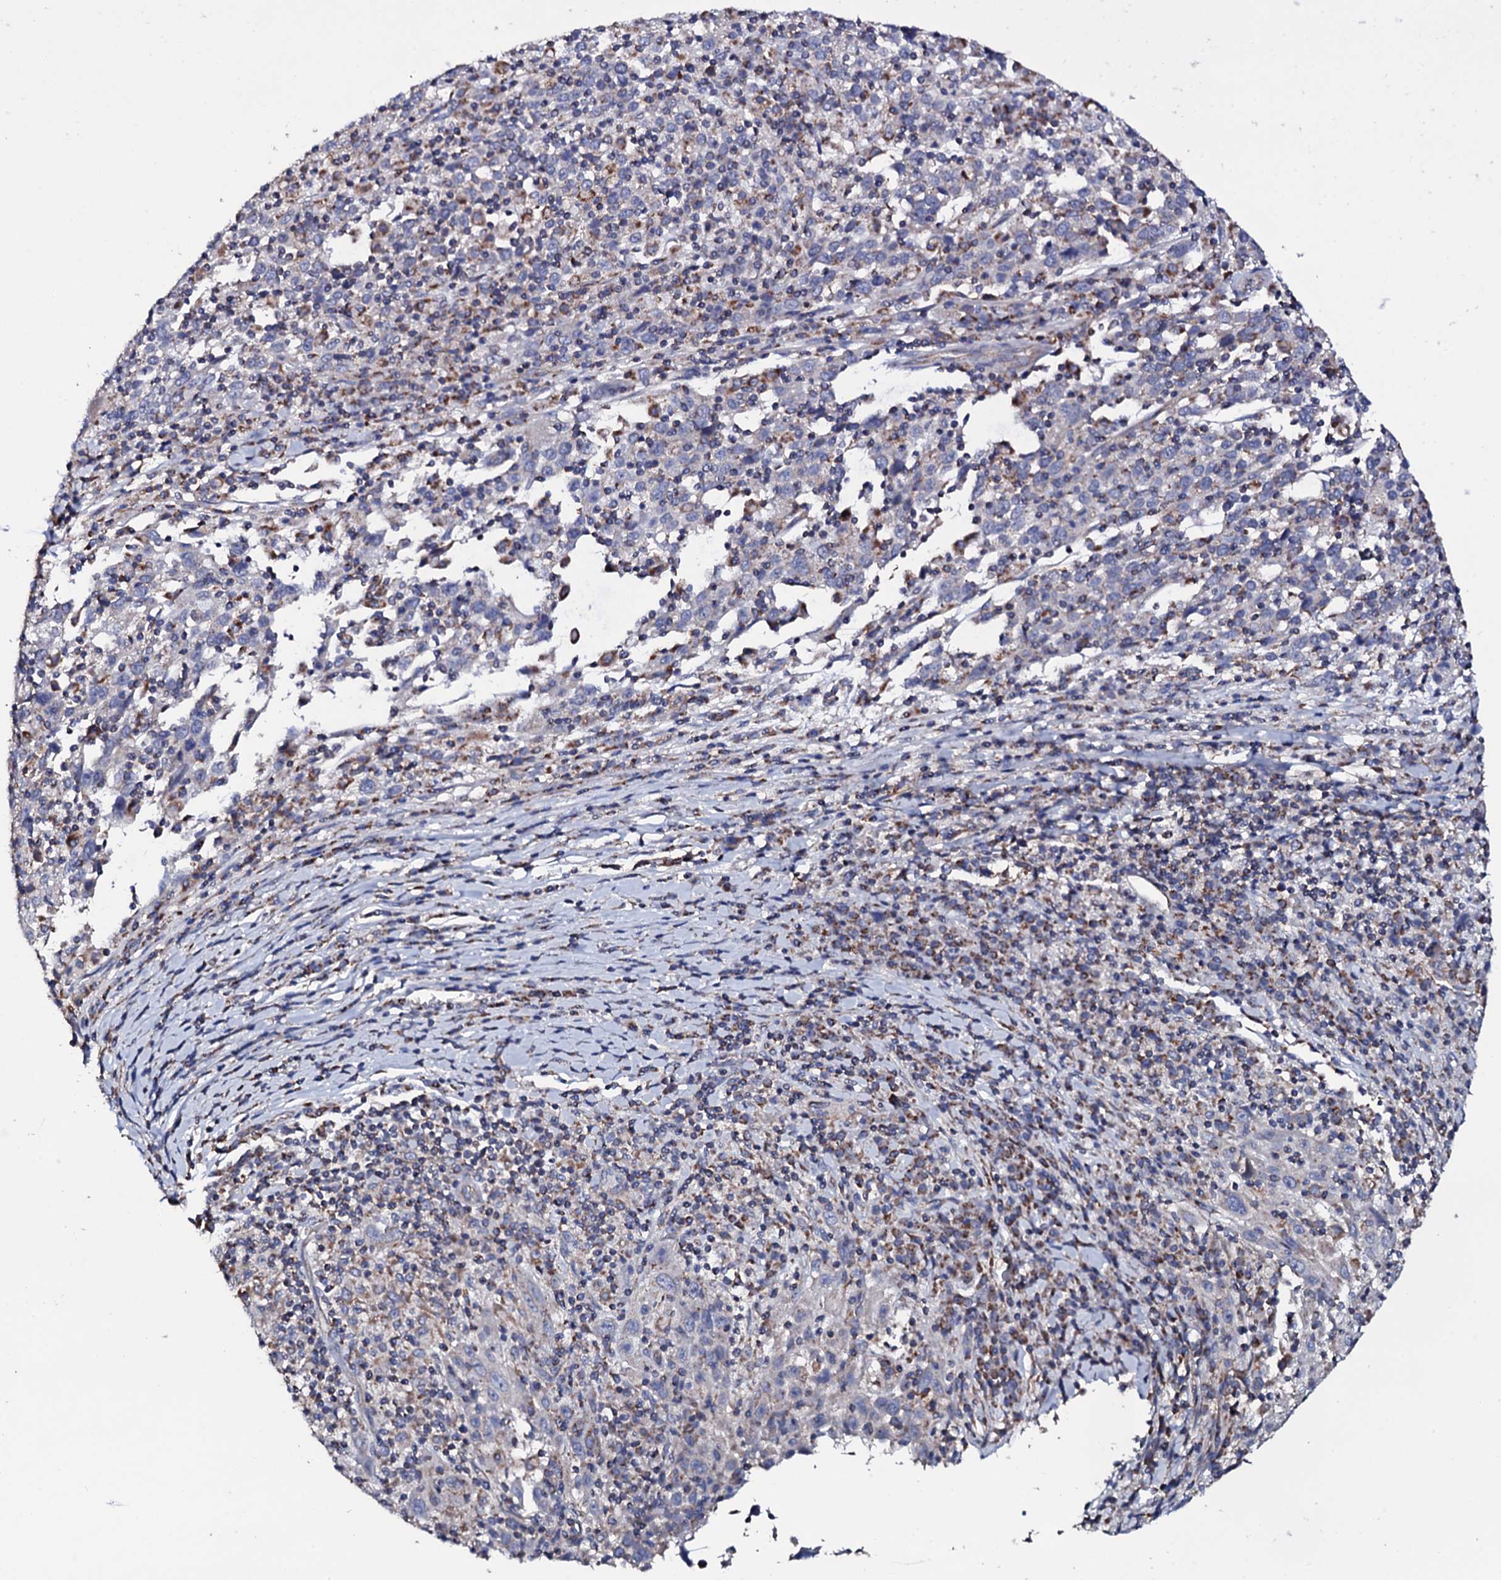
{"staining": {"intensity": "negative", "quantity": "none", "location": "none"}, "tissue": "cervical cancer", "cell_type": "Tumor cells", "image_type": "cancer", "snomed": [{"axis": "morphology", "description": "Squamous cell carcinoma, NOS"}, {"axis": "topography", "description": "Cervix"}], "caption": "The histopathology image reveals no significant staining in tumor cells of cervical cancer (squamous cell carcinoma).", "gene": "TCAF2", "patient": {"sex": "female", "age": 46}}